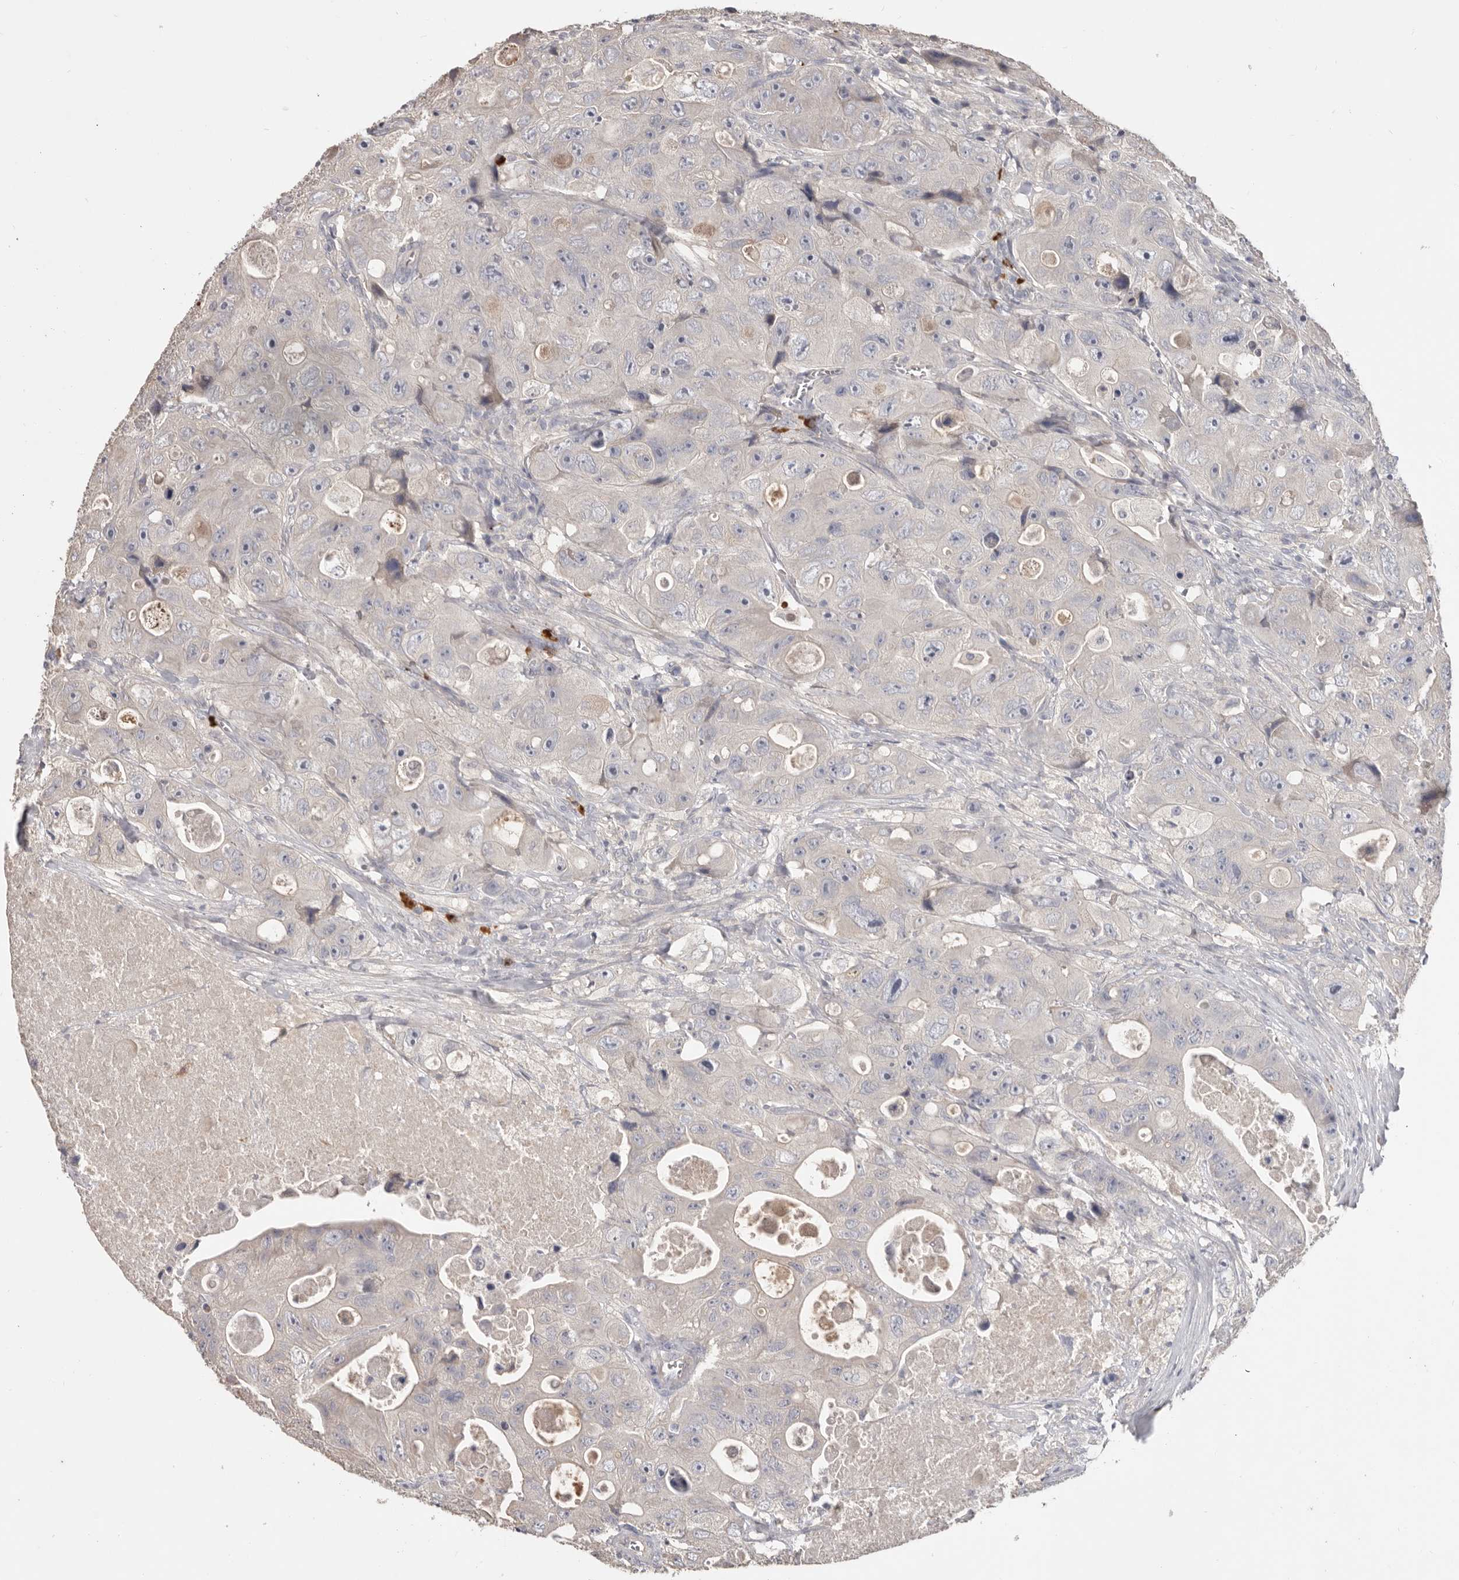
{"staining": {"intensity": "negative", "quantity": "none", "location": "none"}, "tissue": "colorectal cancer", "cell_type": "Tumor cells", "image_type": "cancer", "snomed": [{"axis": "morphology", "description": "Adenocarcinoma, NOS"}, {"axis": "topography", "description": "Colon"}], "caption": "Immunohistochemistry (IHC) photomicrograph of neoplastic tissue: human adenocarcinoma (colorectal) stained with DAB (3,3'-diaminobenzidine) reveals no significant protein positivity in tumor cells.", "gene": "HCAR2", "patient": {"sex": "female", "age": 46}}